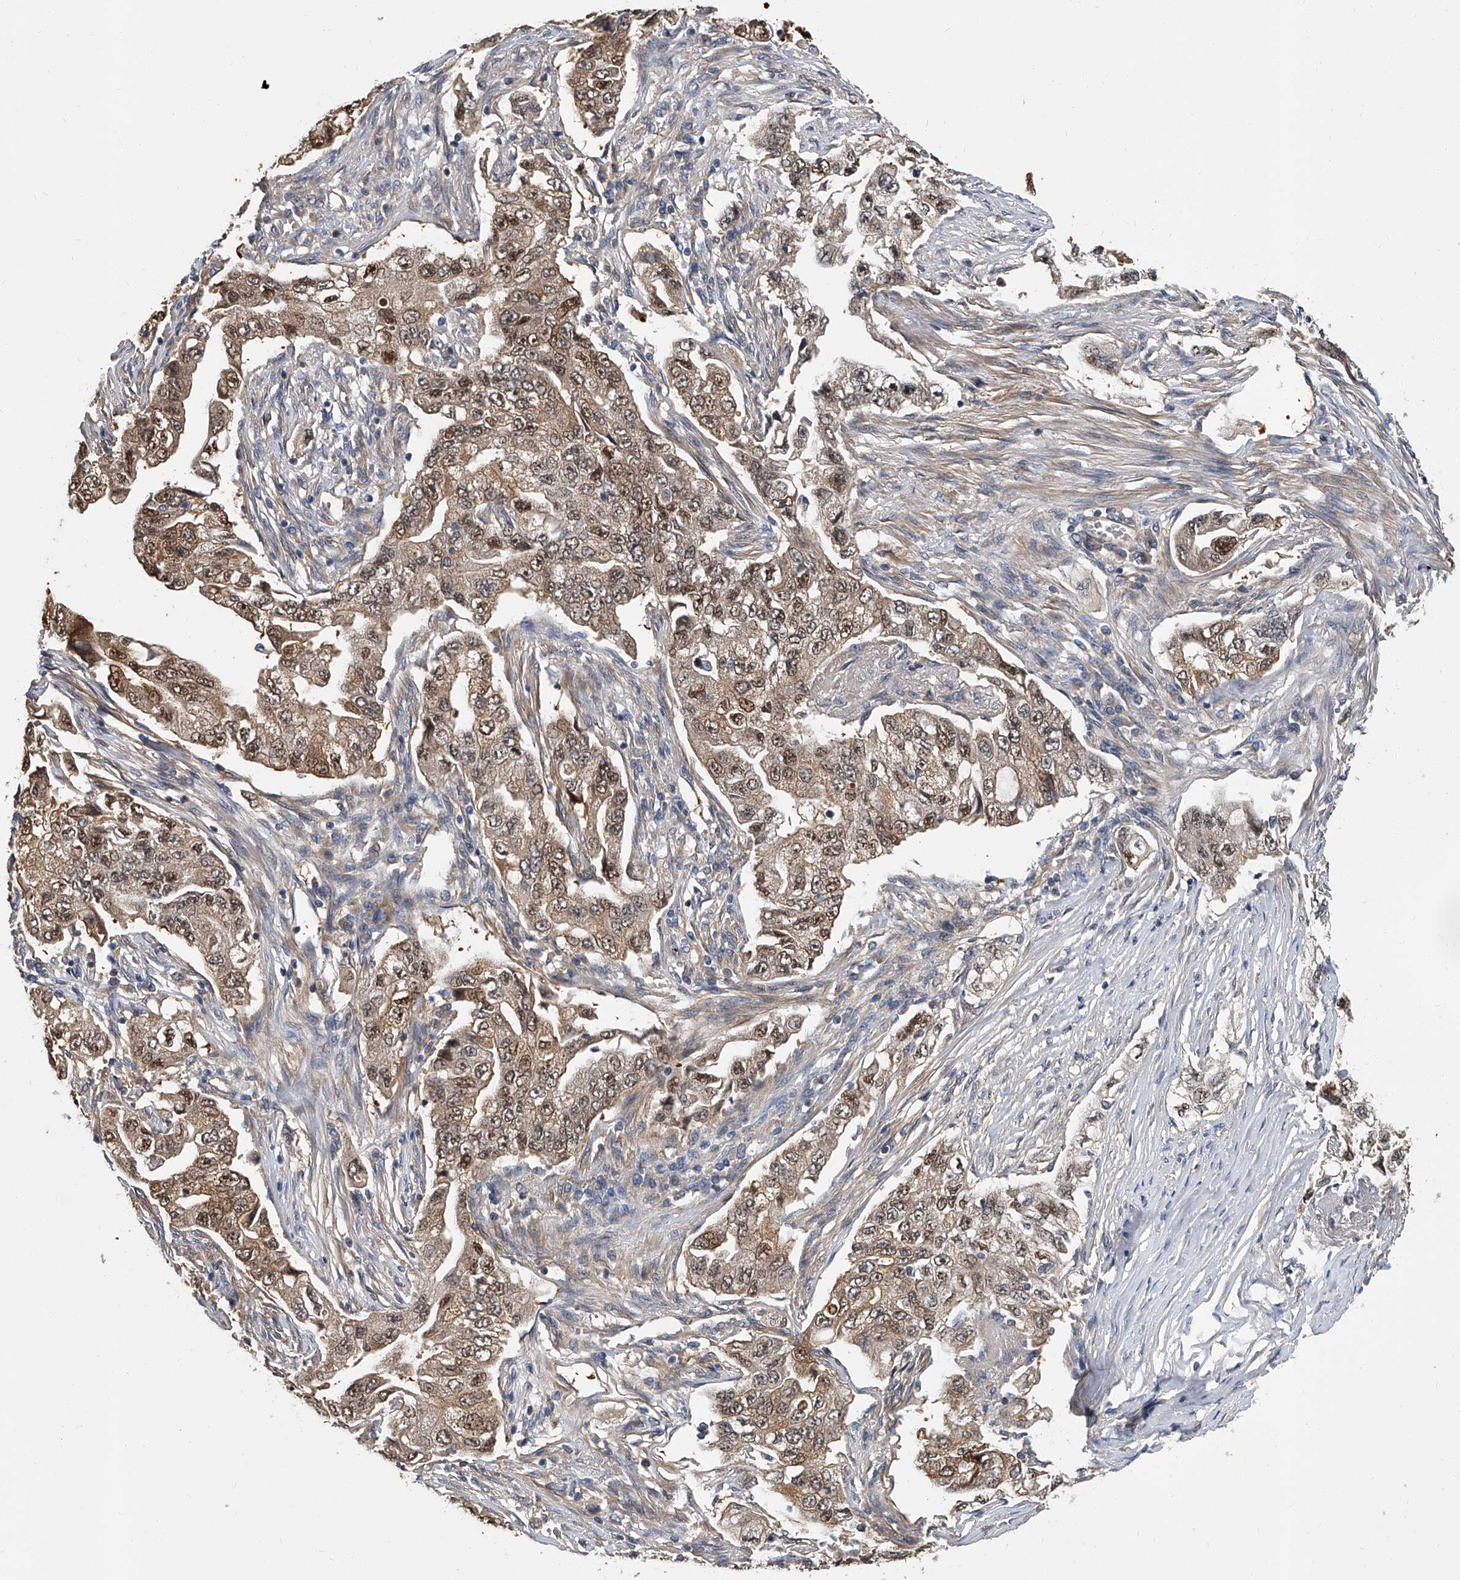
{"staining": {"intensity": "moderate", "quantity": ">75%", "location": "cytoplasmic/membranous,nuclear"}, "tissue": "lung cancer", "cell_type": "Tumor cells", "image_type": "cancer", "snomed": [{"axis": "morphology", "description": "Adenocarcinoma, NOS"}, {"axis": "topography", "description": "Lung"}], "caption": "Protein expression analysis of human lung adenocarcinoma reveals moderate cytoplasmic/membranous and nuclear staining in approximately >75% of tumor cells.", "gene": "CD200", "patient": {"sex": "female", "age": 51}}